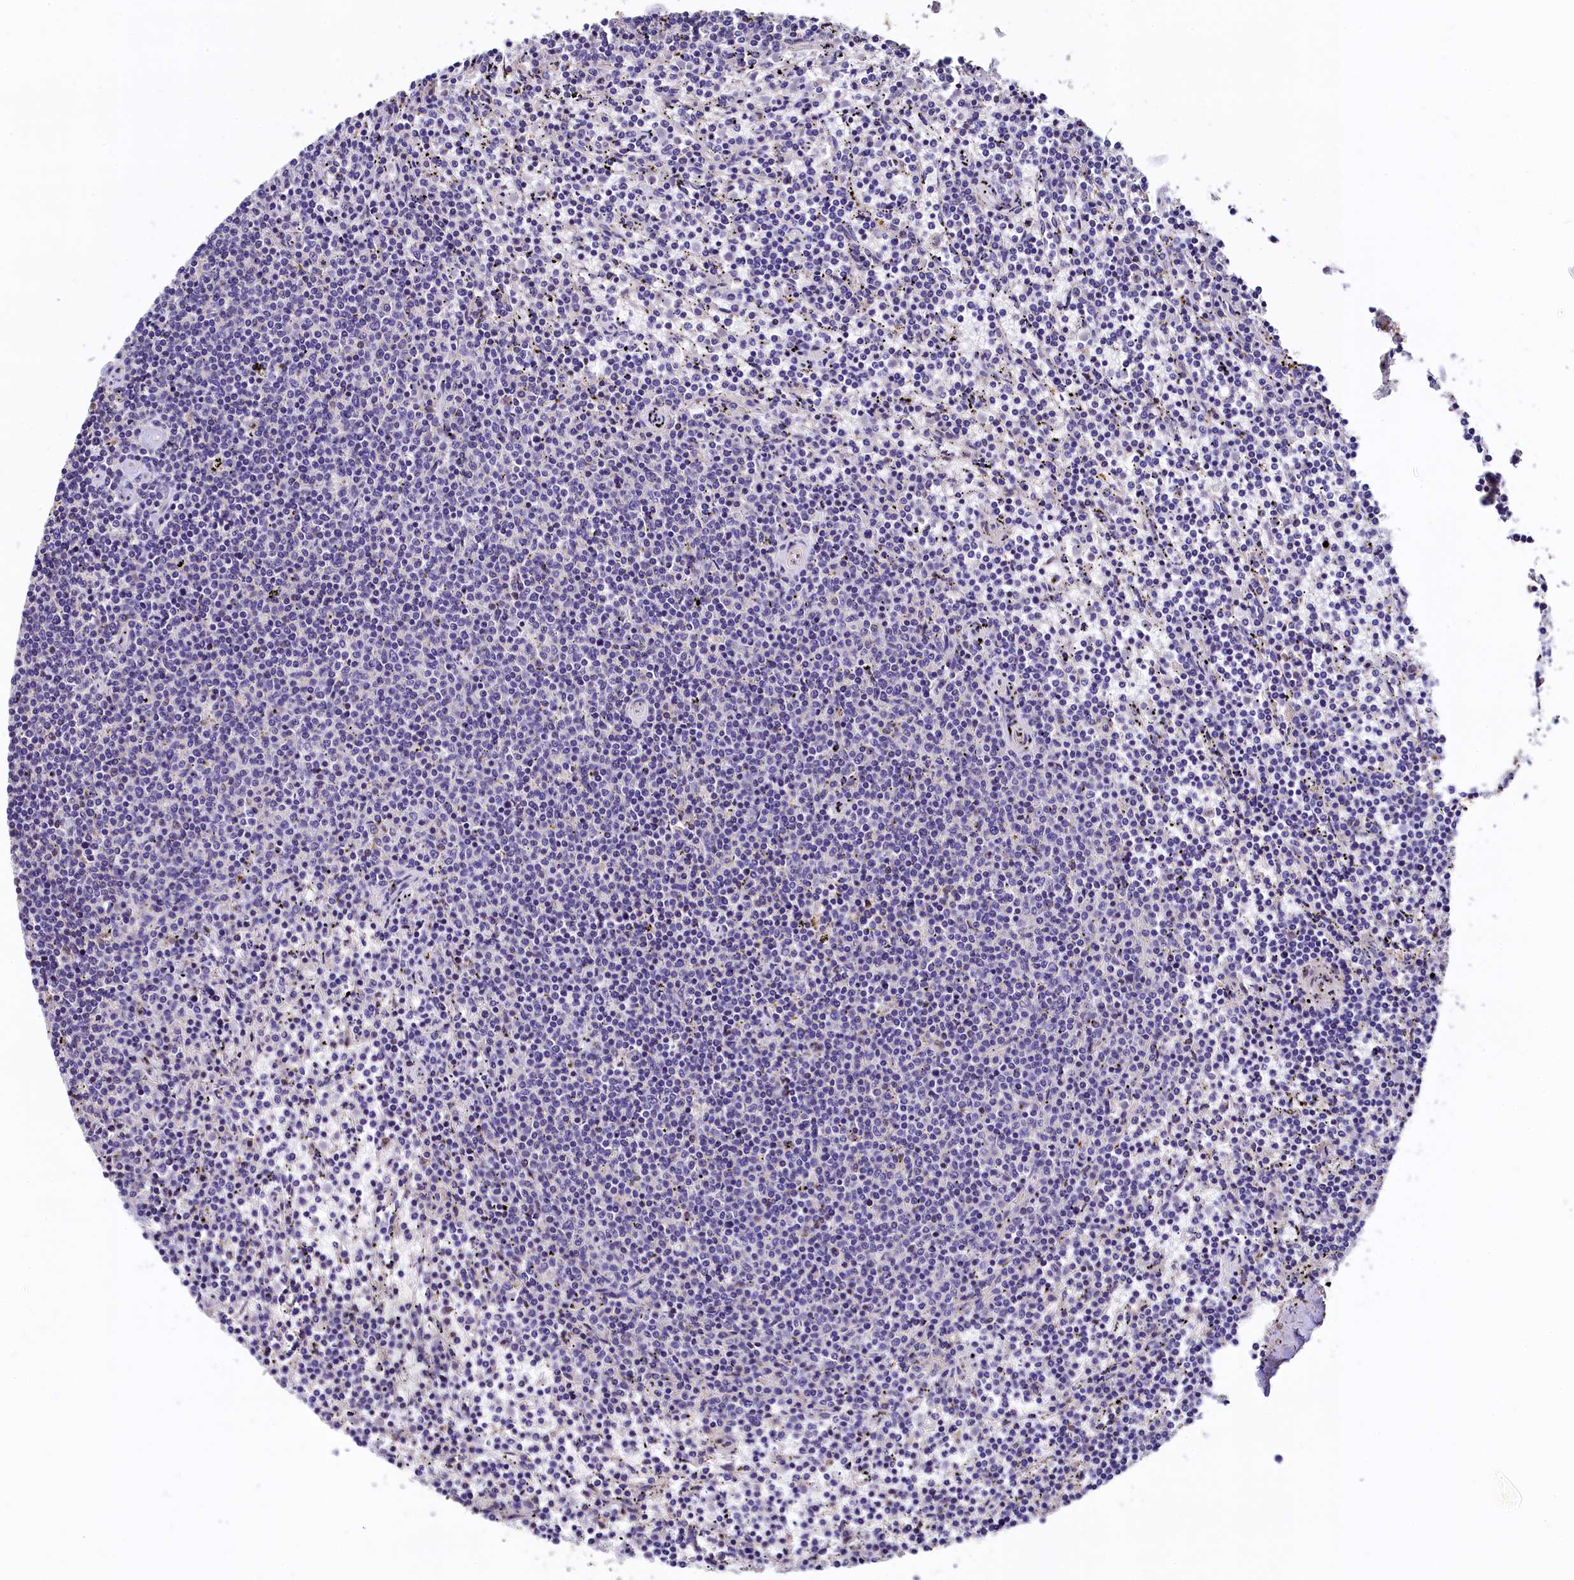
{"staining": {"intensity": "negative", "quantity": "none", "location": "none"}, "tissue": "lymphoma", "cell_type": "Tumor cells", "image_type": "cancer", "snomed": [{"axis": "morphology", "description": "Malignant lymphoma, non-Hodgkin's type, Low grade"}, {"axis": "topography", "description": "Spleen"}], "caption": "This is an immunohistochemistry histopathology image of human low-grade malignant lymphoma, non-Hodgkin's type. There is no positivity in tumor cells.", "gene": "EPS8L2", "patient": {"sex": "female", "age": 50}}